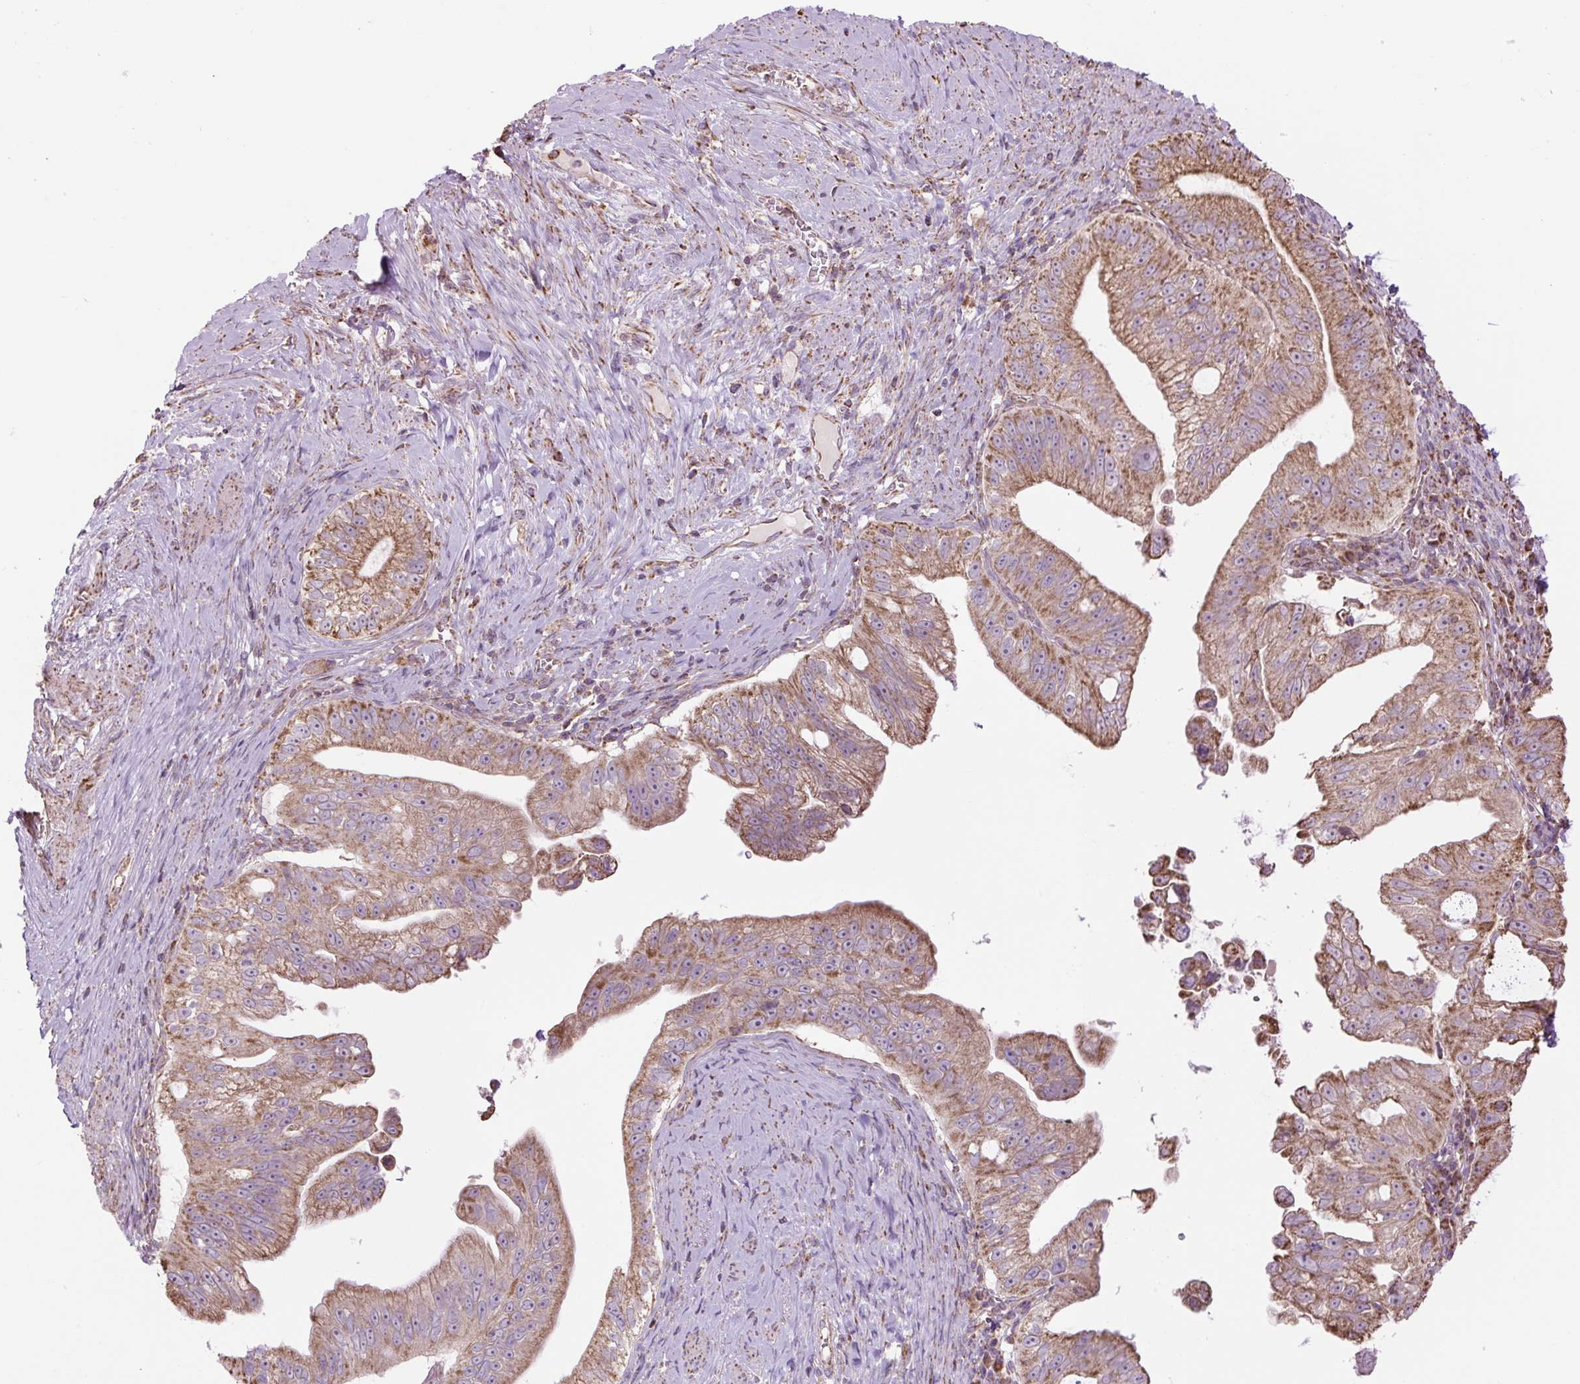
{"staining": {"intensity": "moderate", "quantity": ">75%", "location": "cytoplasmic/membranous"}, "tissue": "pancreatic cancer", "cell_type": "Tumor cells", "image_type": "cancer", "snomed": [{"axis": "morphology", "description": "Adenocarcinoma, NOS"}, {"axis": "topography", "description": "Pancreas"}], "caption": "Immunohistochemistry of human pancreatic cancer displays medium levels of moderate cytoplasmic/membranous positivity in approximately >75% of tumor cells.", "gene": "PLCG1", "patient": {"sex": "male", "age": 70}}